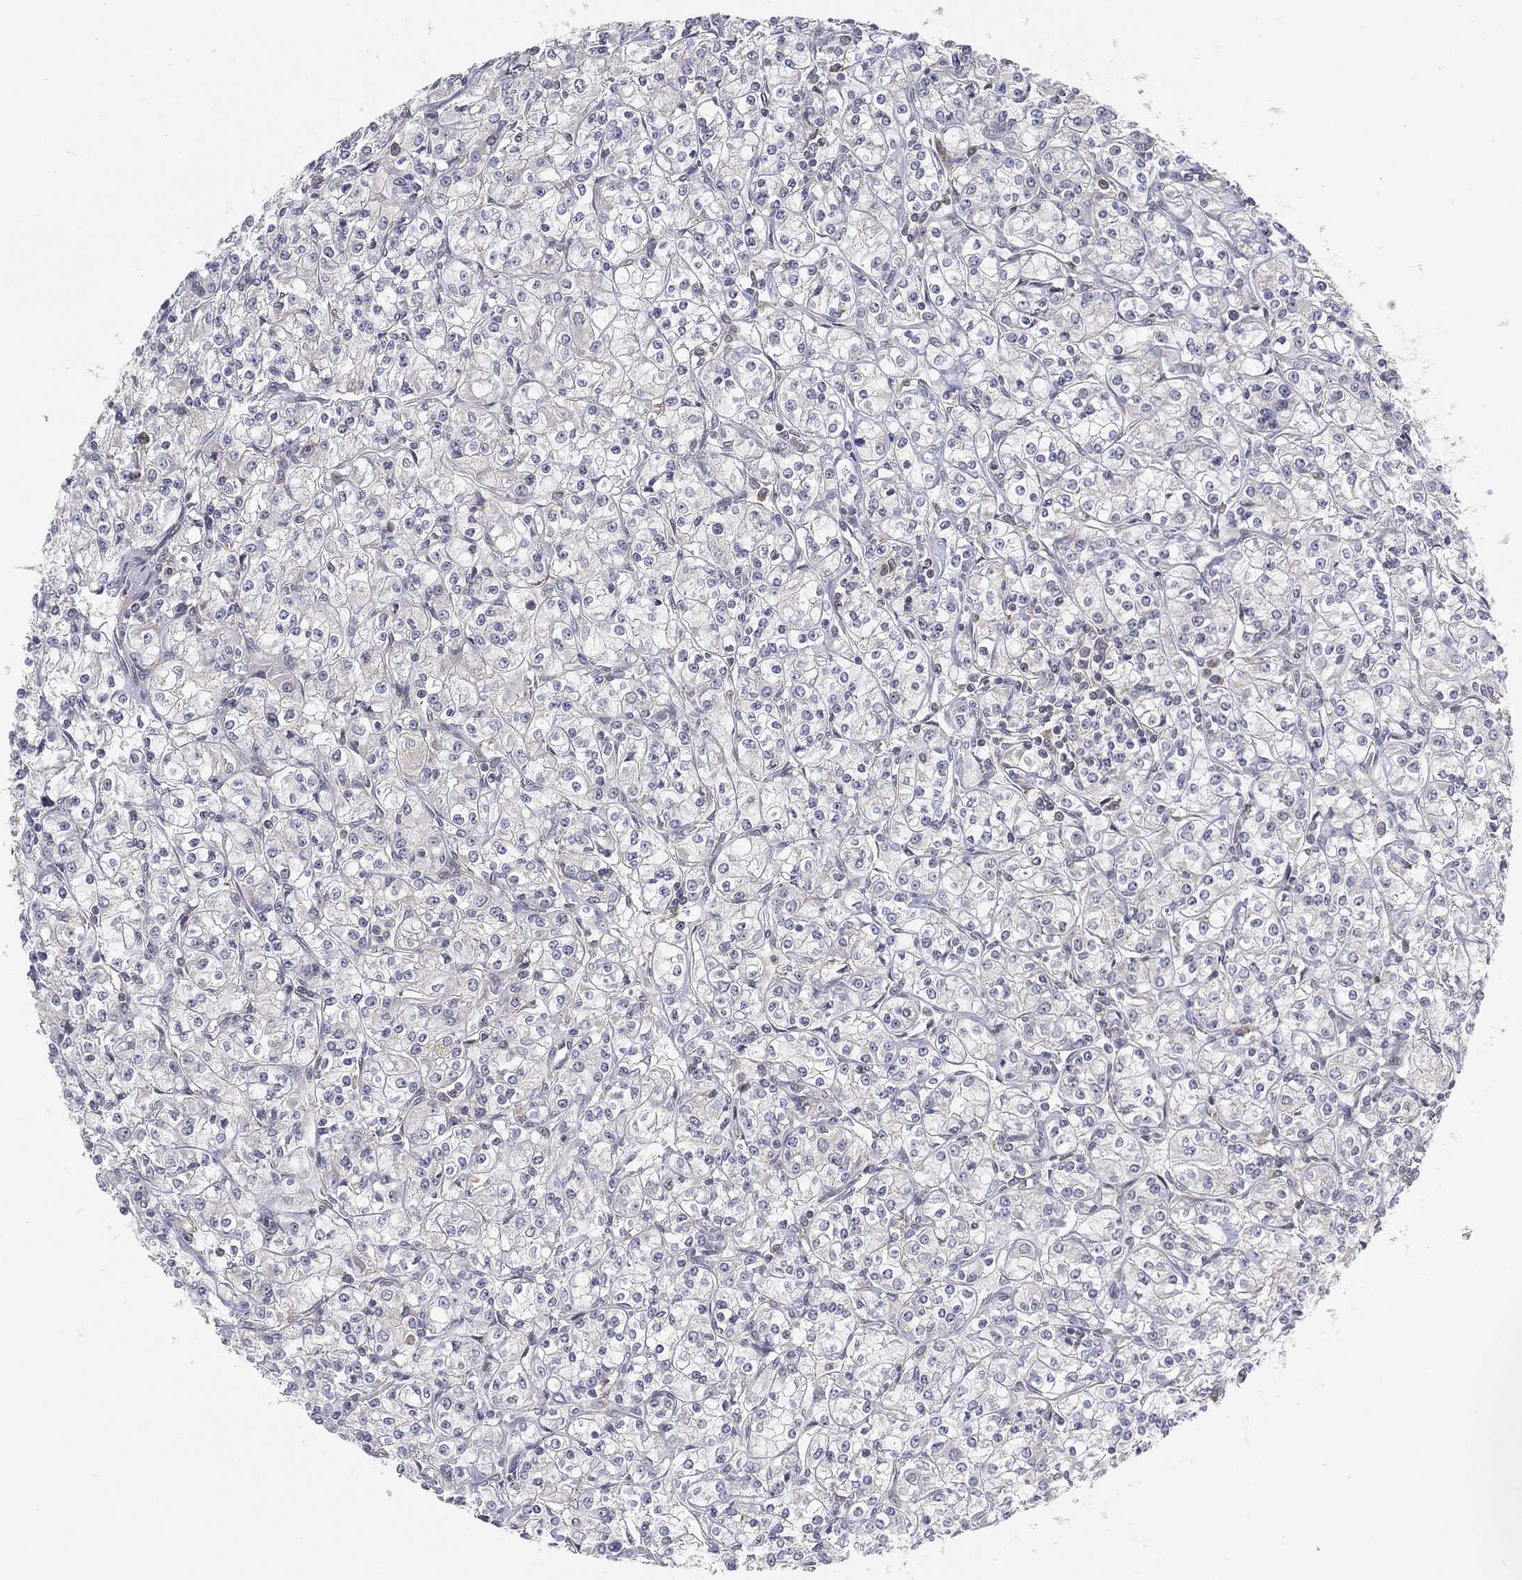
{"staining": {"intensity": "negative", "quantity": "none", "location": "none"}, "tissue": "renal cancer", "cell_type": "Tumor cells", "image_type": "cancer", "snomed": [{"axis": "morphology", "description": "Adenocarcinoma, NOS"}, {"axis": "topography", "description": "Kidney"}], "caption": "A high-resolution image shows immunohistochemistry staining of renal cancer (adenocarcinoma), which shows no significant staining in tumor cells.", "gene": "TMTC4", "patient": {"sex": "male", "age": 77}}